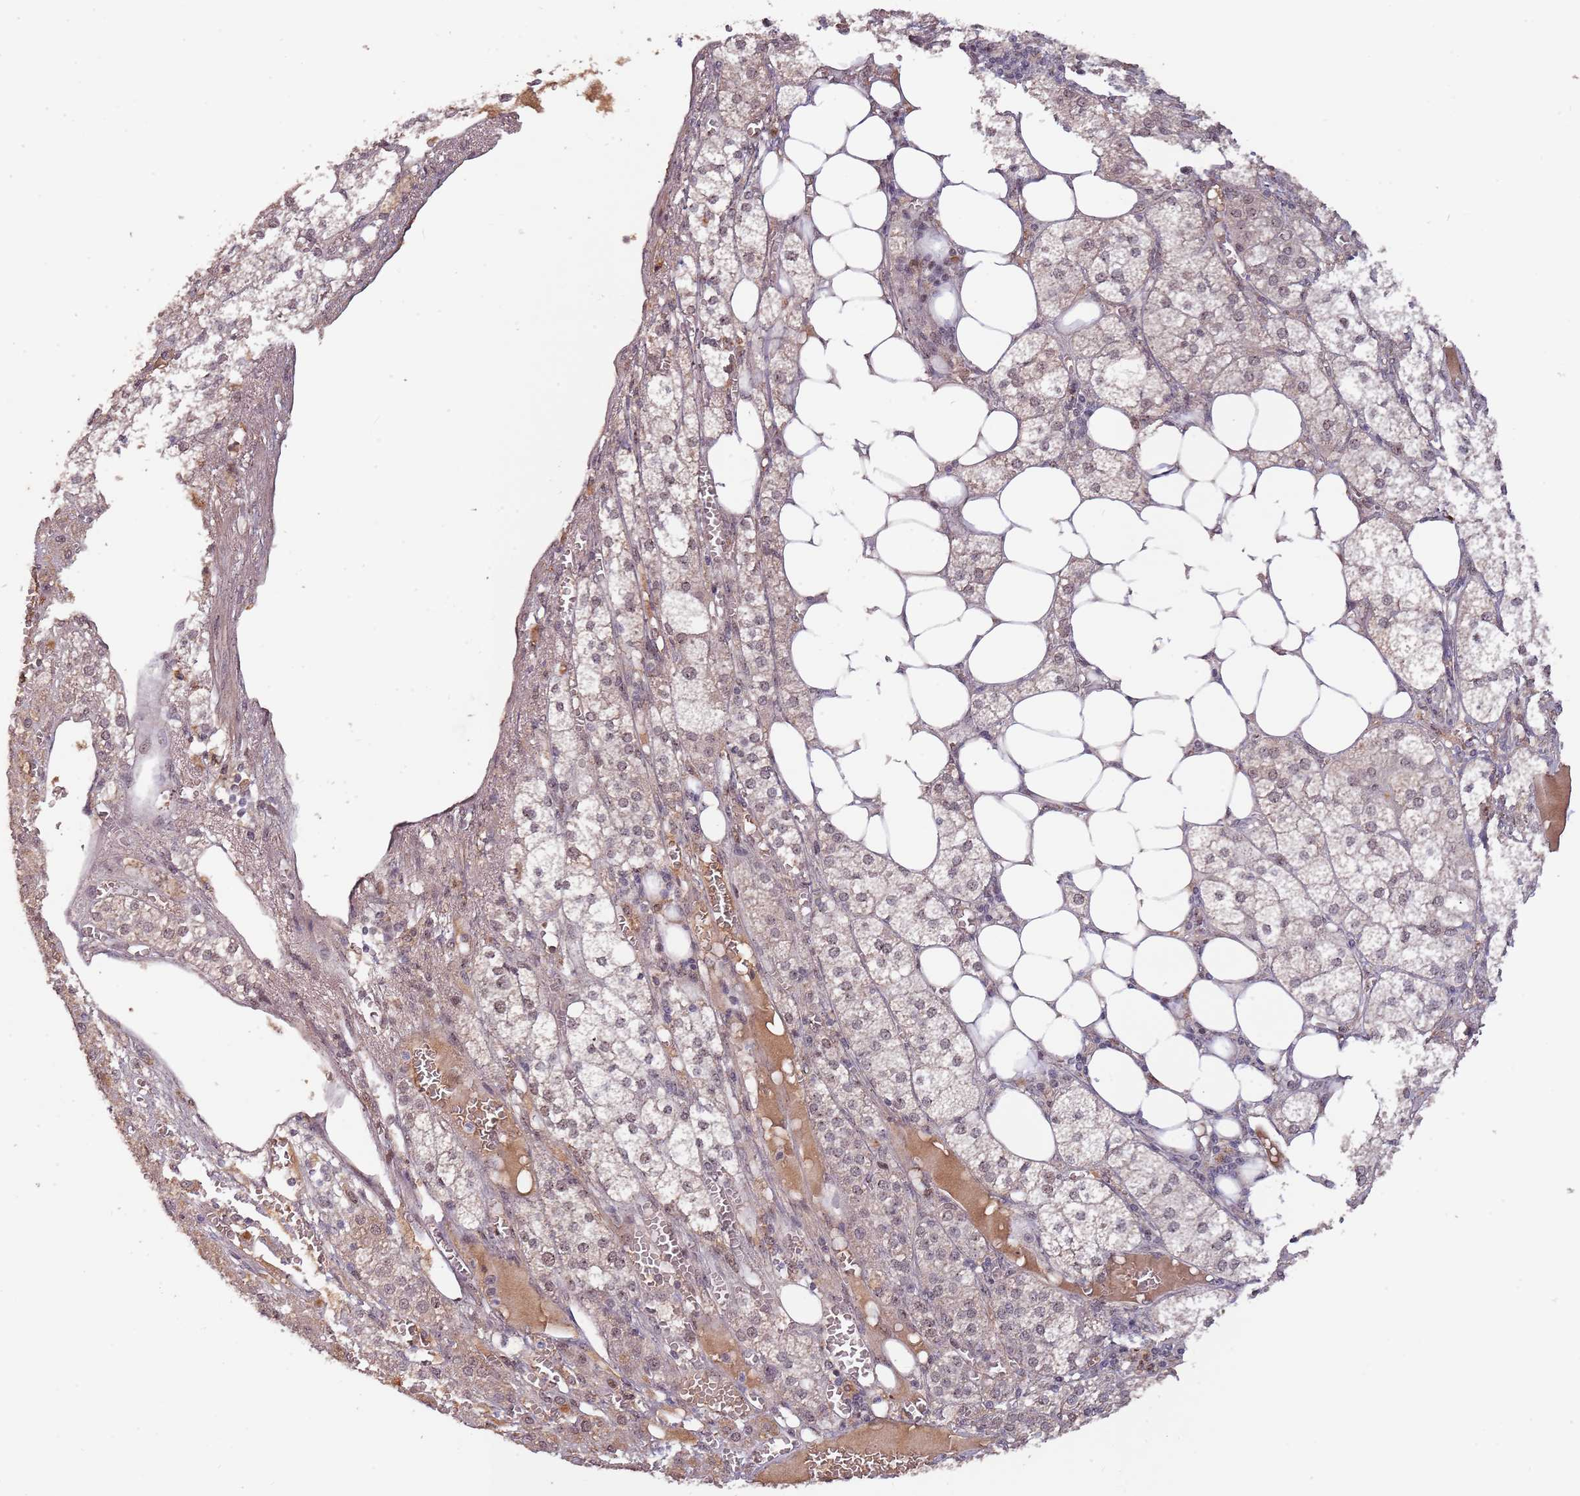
{"staining": {"intensity": "weak", "quantity": "25%-75%", "location": "nuclear"}, "tissue": "adrenal gland", "cell_type": "Glandular cells", "image_type": "normal", "snomed": [{"axis": "morphology", "description": "Normal tissue, NOS"}, {"axis": "topography", "description": "Adrenal gland"}], "caption": "Weak nuclear positivity is present in about 25%-75% of glandular cells in unremarkable adrenal gland. Immunohistochemistry (ihc) stains the protein in brown and the nuclei are stained blue.", "gene": "CIZ1", "patient": {"sex": "female", "age": 61}}